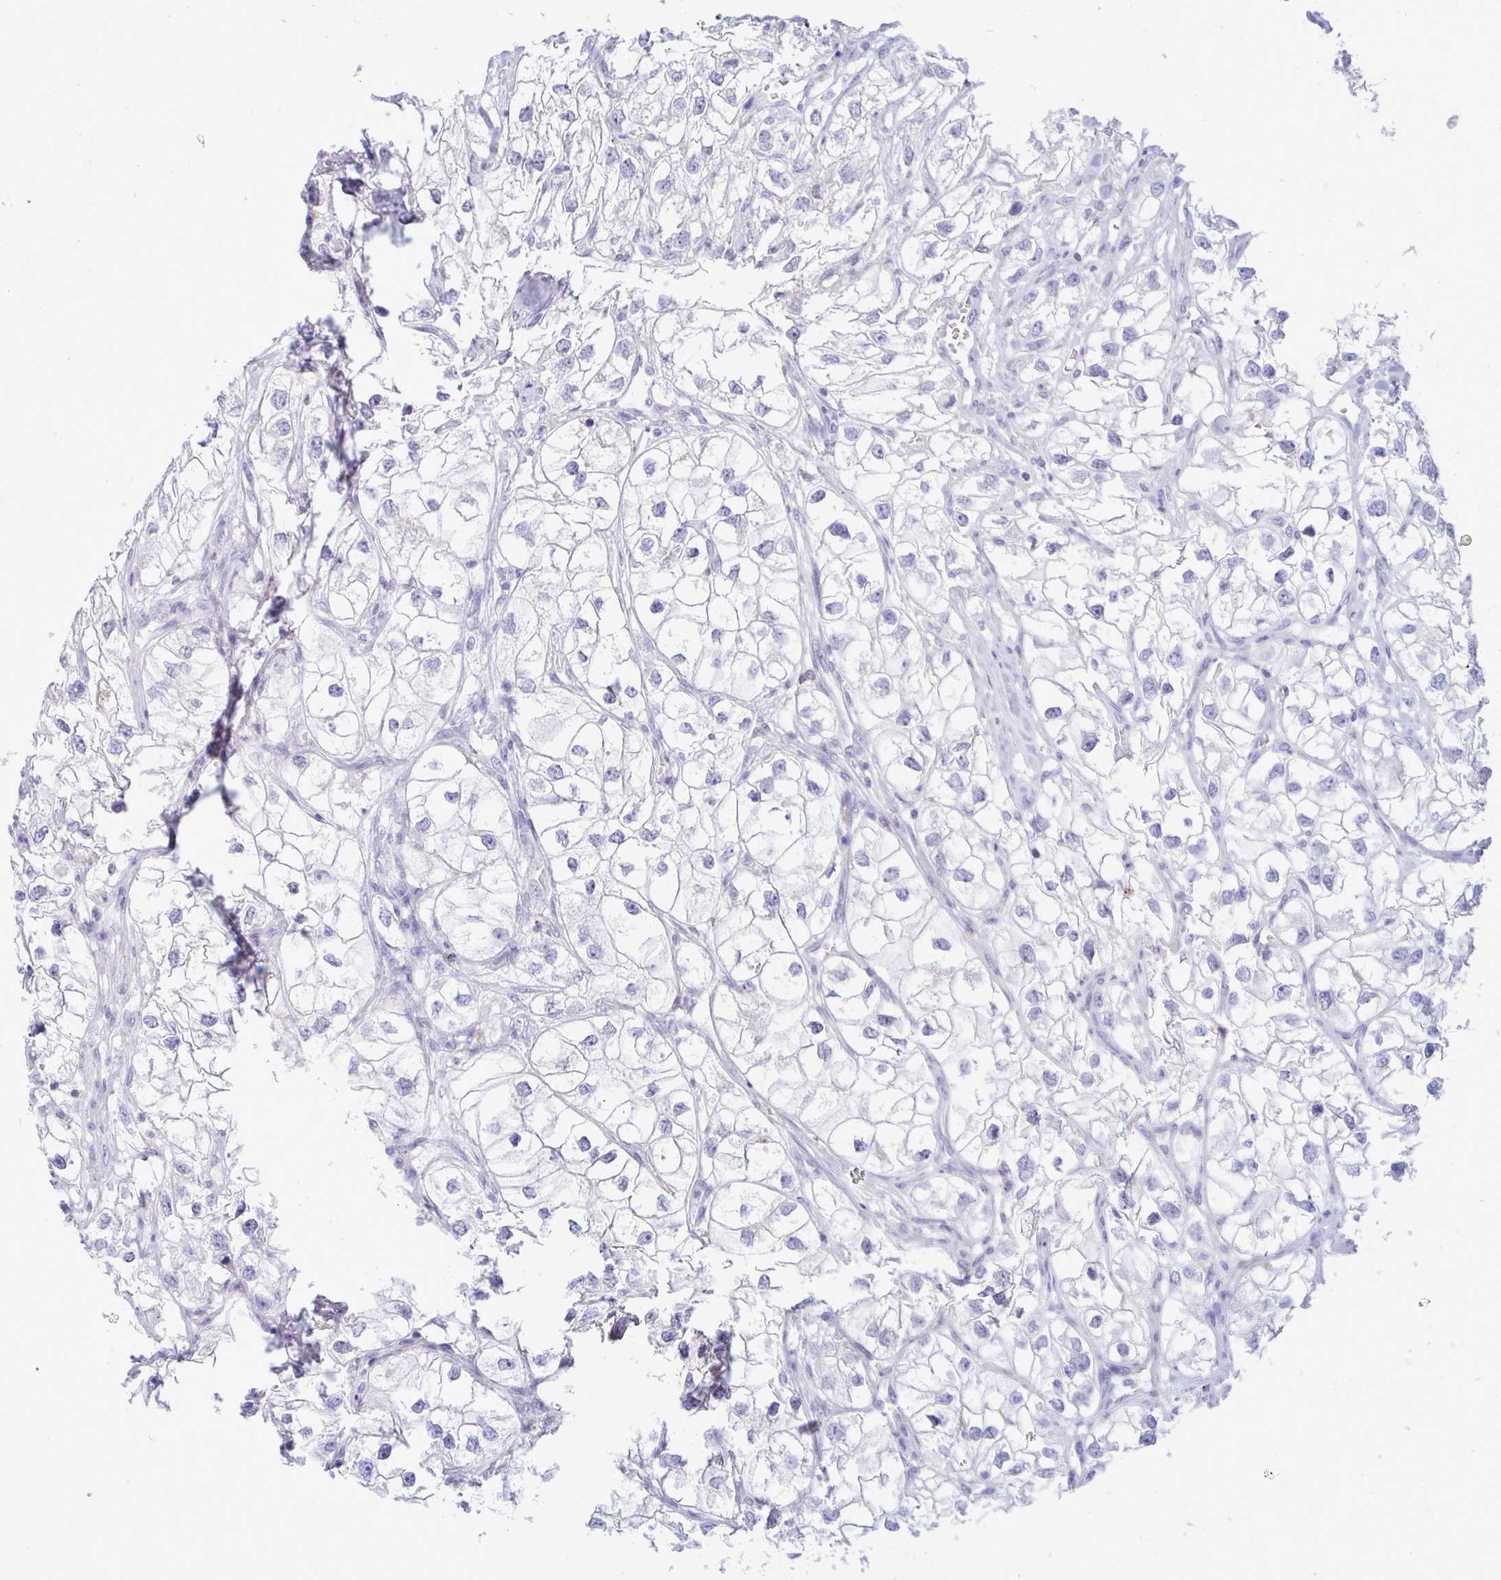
{"staining": {"intensity": "negative", "quantity": "none", "location": "none"}, "tissue": "renal cancer", "cell_type": "Tumor cells", "image_type": "cancer", "snomed": [{"axis": "morphology", "description": "Adenocarcinoma, NOS"}, {"axis": "topography", "description": "Kidney"}], "caption": "DAB immunohistochemical staining of human renal cancer (adenocarcinoma) displays no significant staining in tumor cells.", "gene": "XCL1", "patient": {"sex": "male", "age": 59}}